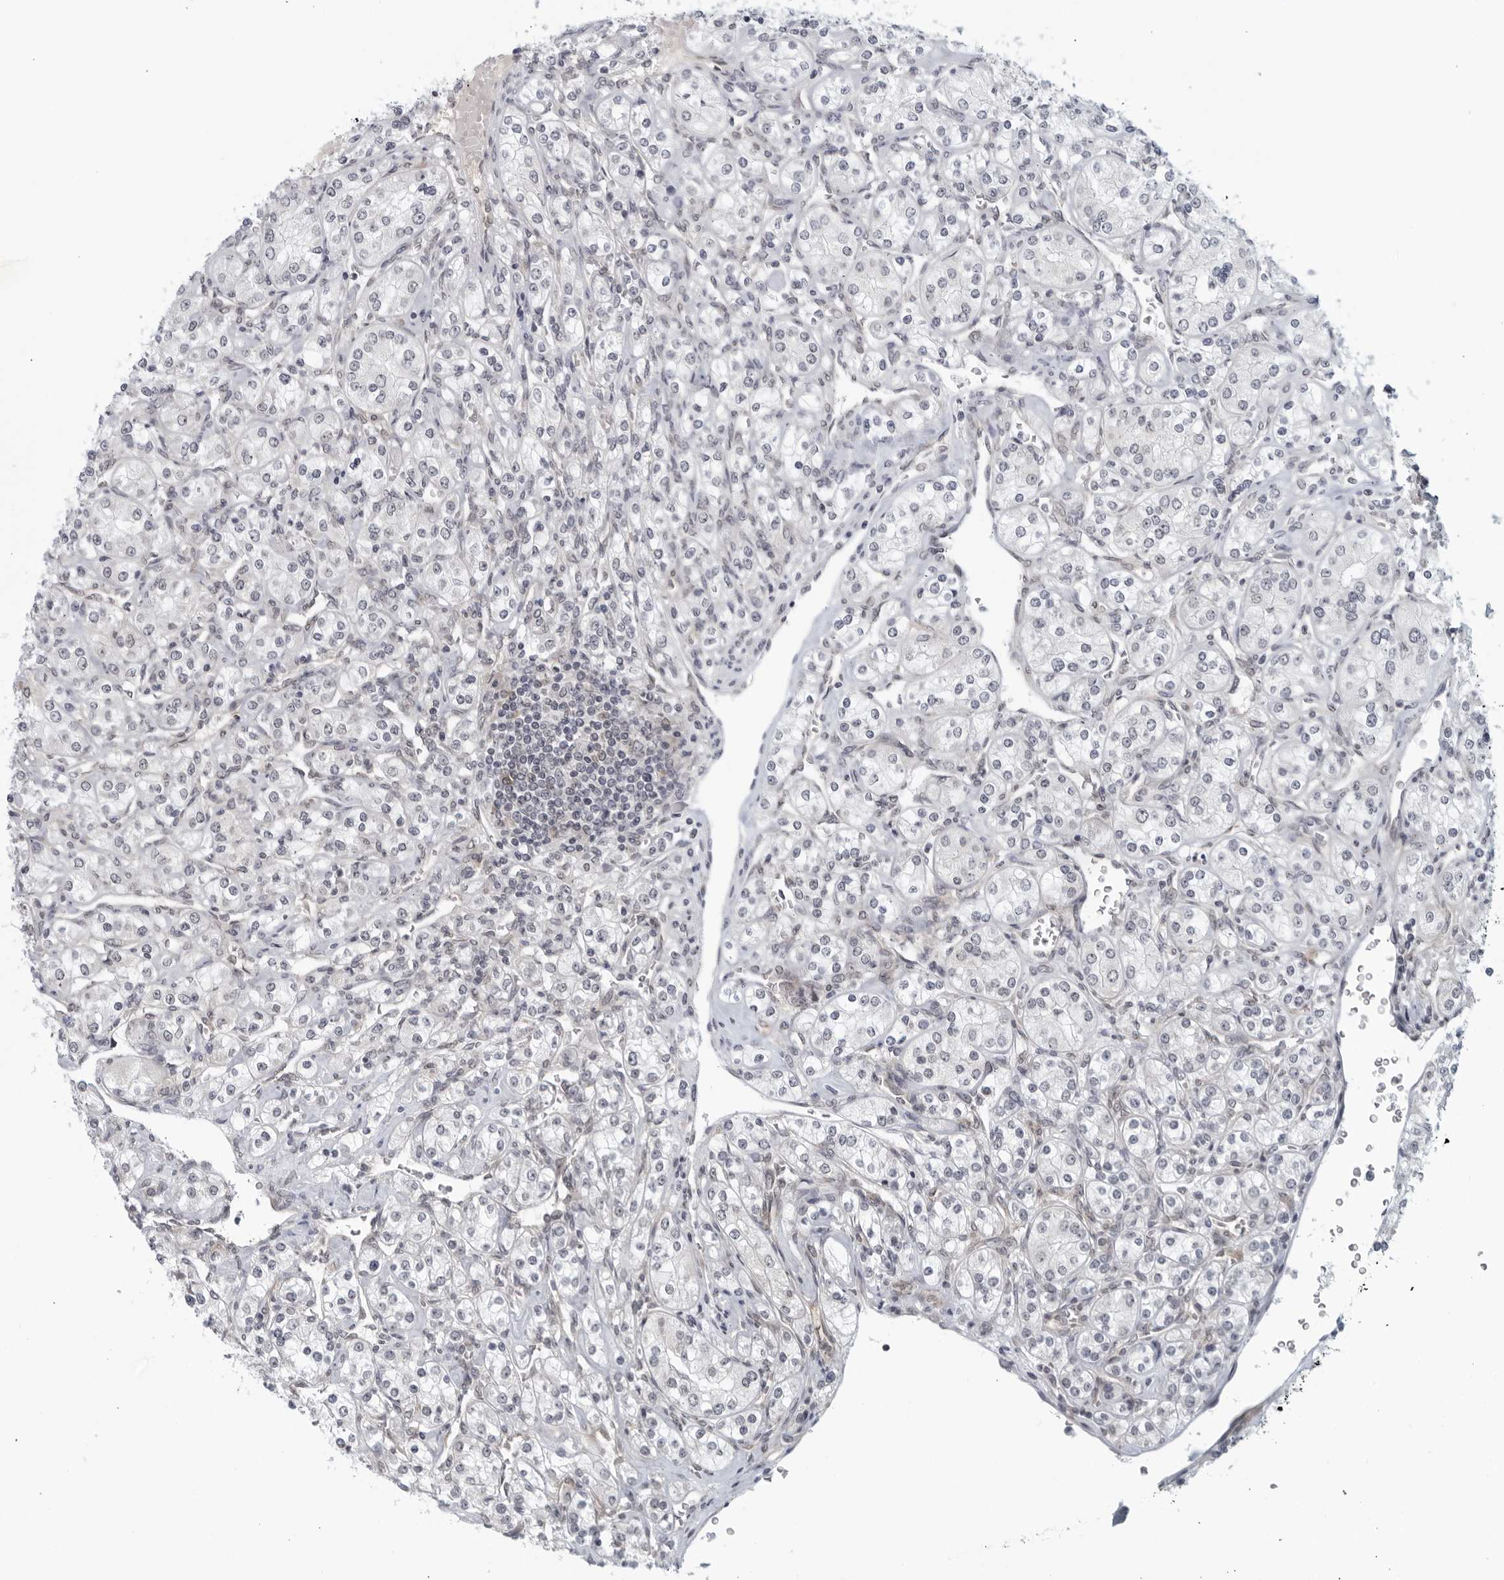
{"staining": {"intensity": "negative", "quantity": "none", "location": "none"}, "tissue": "renal cancer", "cell_type": "Tumor cells", "image_type": "cancer", "snomed": [{"axis": "morphology", "description": "Adenocarcinoma, NOS"}, {"axis": "topography", "description": "Kidney"}], "caption": "Tumor cells show no significant protein positivity in renal adenocarcinoma.", "gene": "RC3H1", "patient": {"sex": "male", "age": 77}}